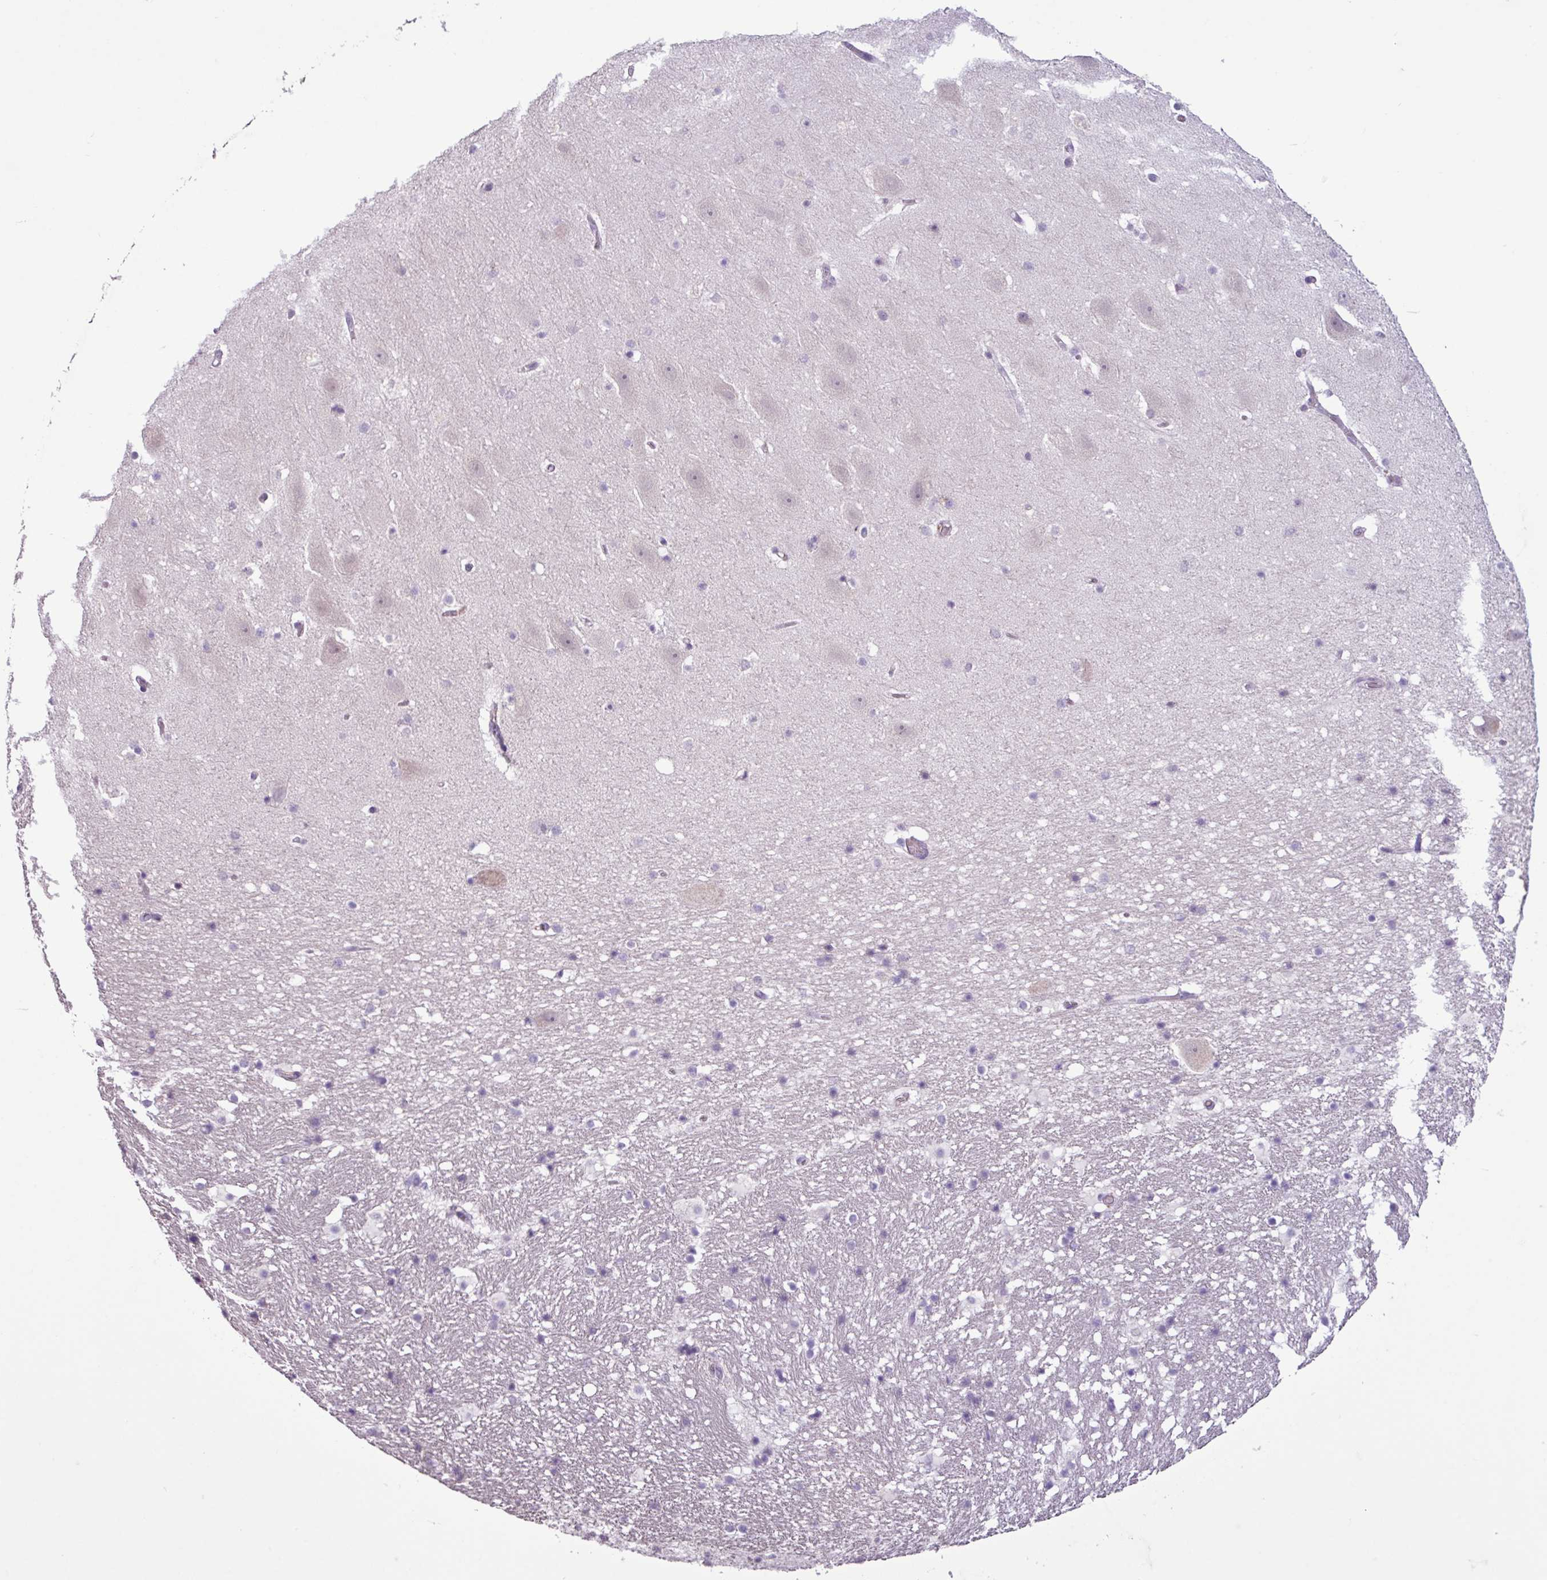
{"staining": {"intensity": "negative", "quantity": "none", "location": "none"}, "tissue": "hippocampus", "cell_type": "Glial cells", "image_type": "normal", "snomed": [{"axis": "morphology", "description": "Normal tissue, NOS"}, {"axis": "topography", "description": "Hippocampus"}], "caption": "Immunohistochemistry image of unremarkable hippocampus: hippocampus stained with DAB demonstrates no significant protein expression in glial cells.", "gene": "C9orf24", "patient": {"sex": "male", "age": 37}}